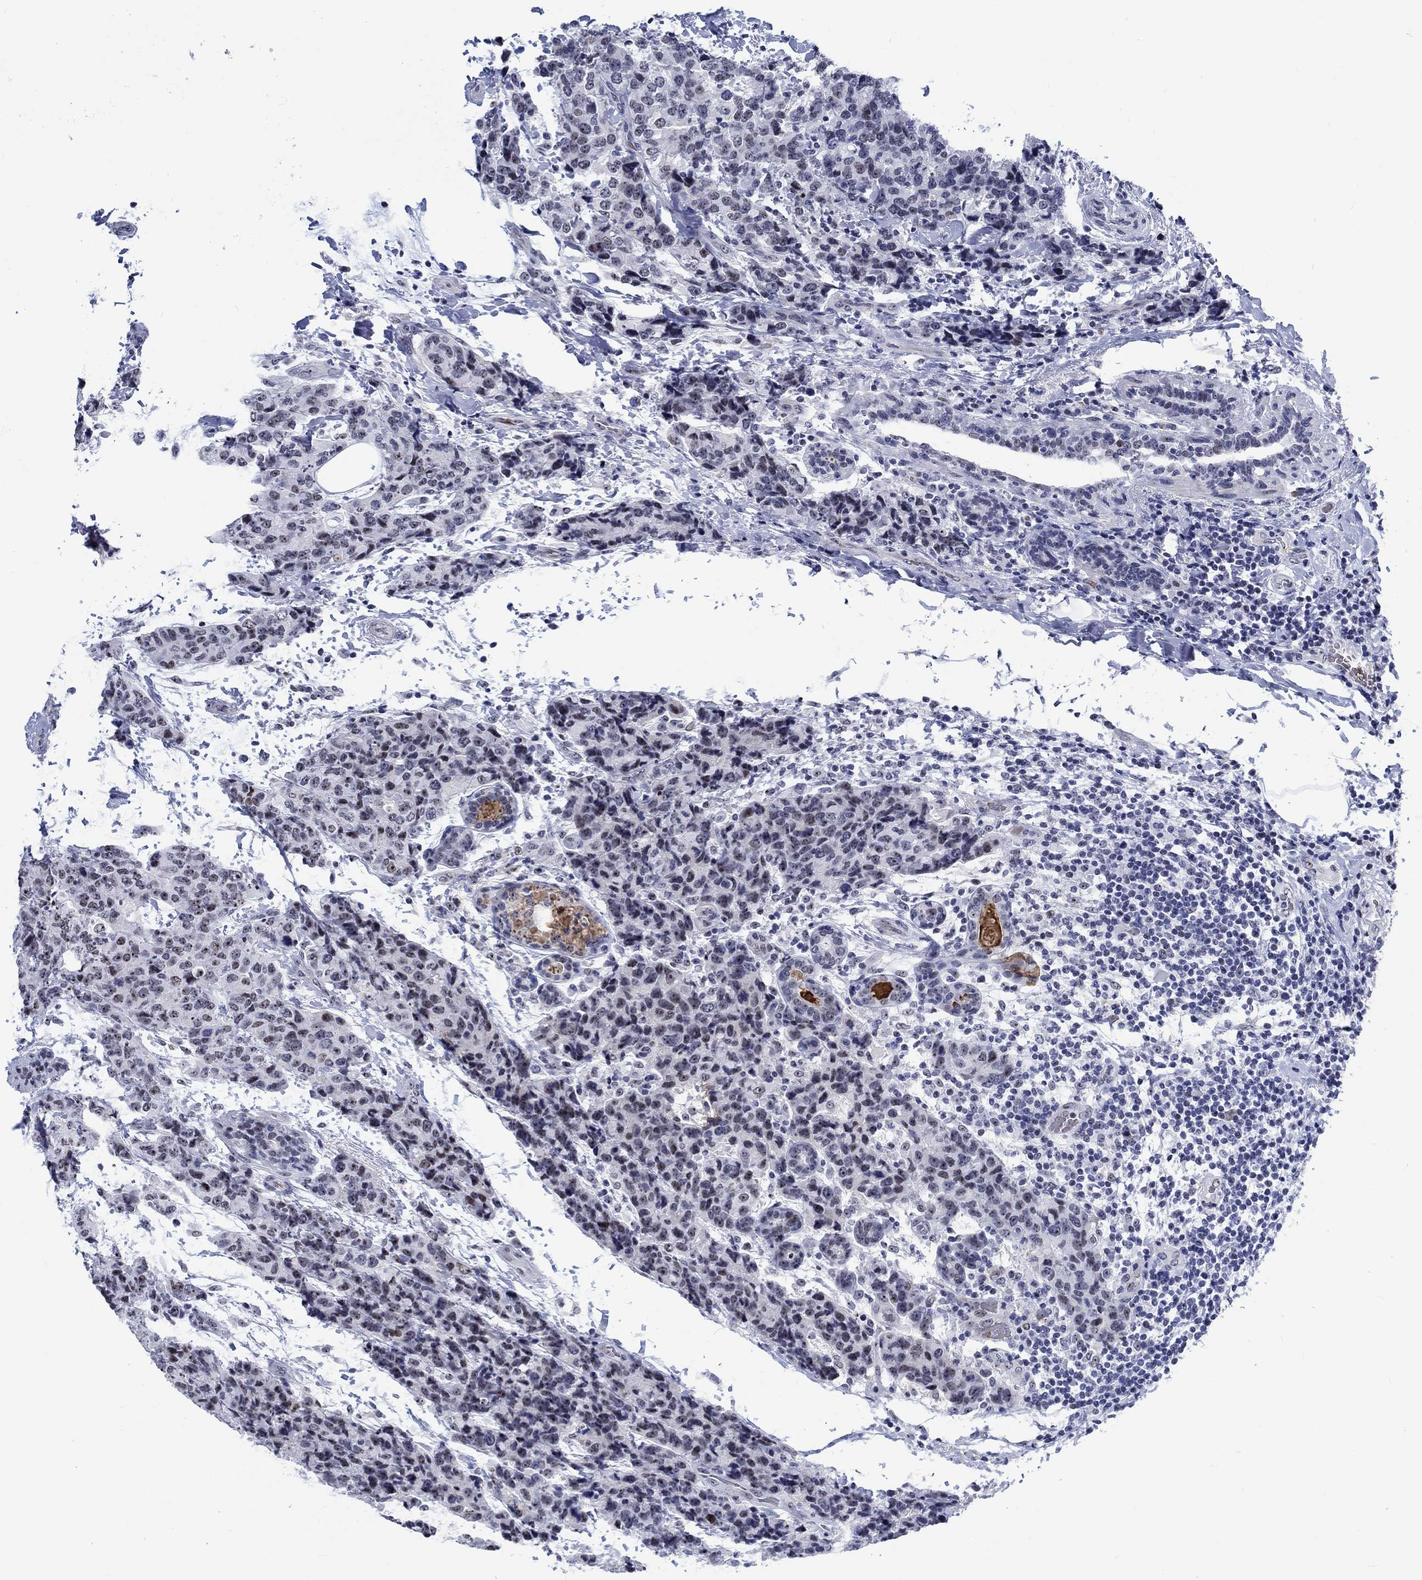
{"staining": {"intensity": "strong", "quantity": "25%-75%", "location": "nuclear"}, "tissue": "breast cancer", "cell_type": "Tumor cells", "image_type": "cancer", "snomed": [{"axis": "morphology", "description": "Lobular carcinoma"}, {"axis": "topography", "description": "Breast"}], "caption": "Lobular carcinoma (breast) tissue shows strong nuclear staining in about 25%-75% of tumor cells, visualized by immunohistochemistry. The staining is performed using DAB brown chromogen to label protein expression. The nuclei are counter-stained blue using hematoxylin.", "gene": "ZNF446", "patient": {"sex": "female", "age": 59}}